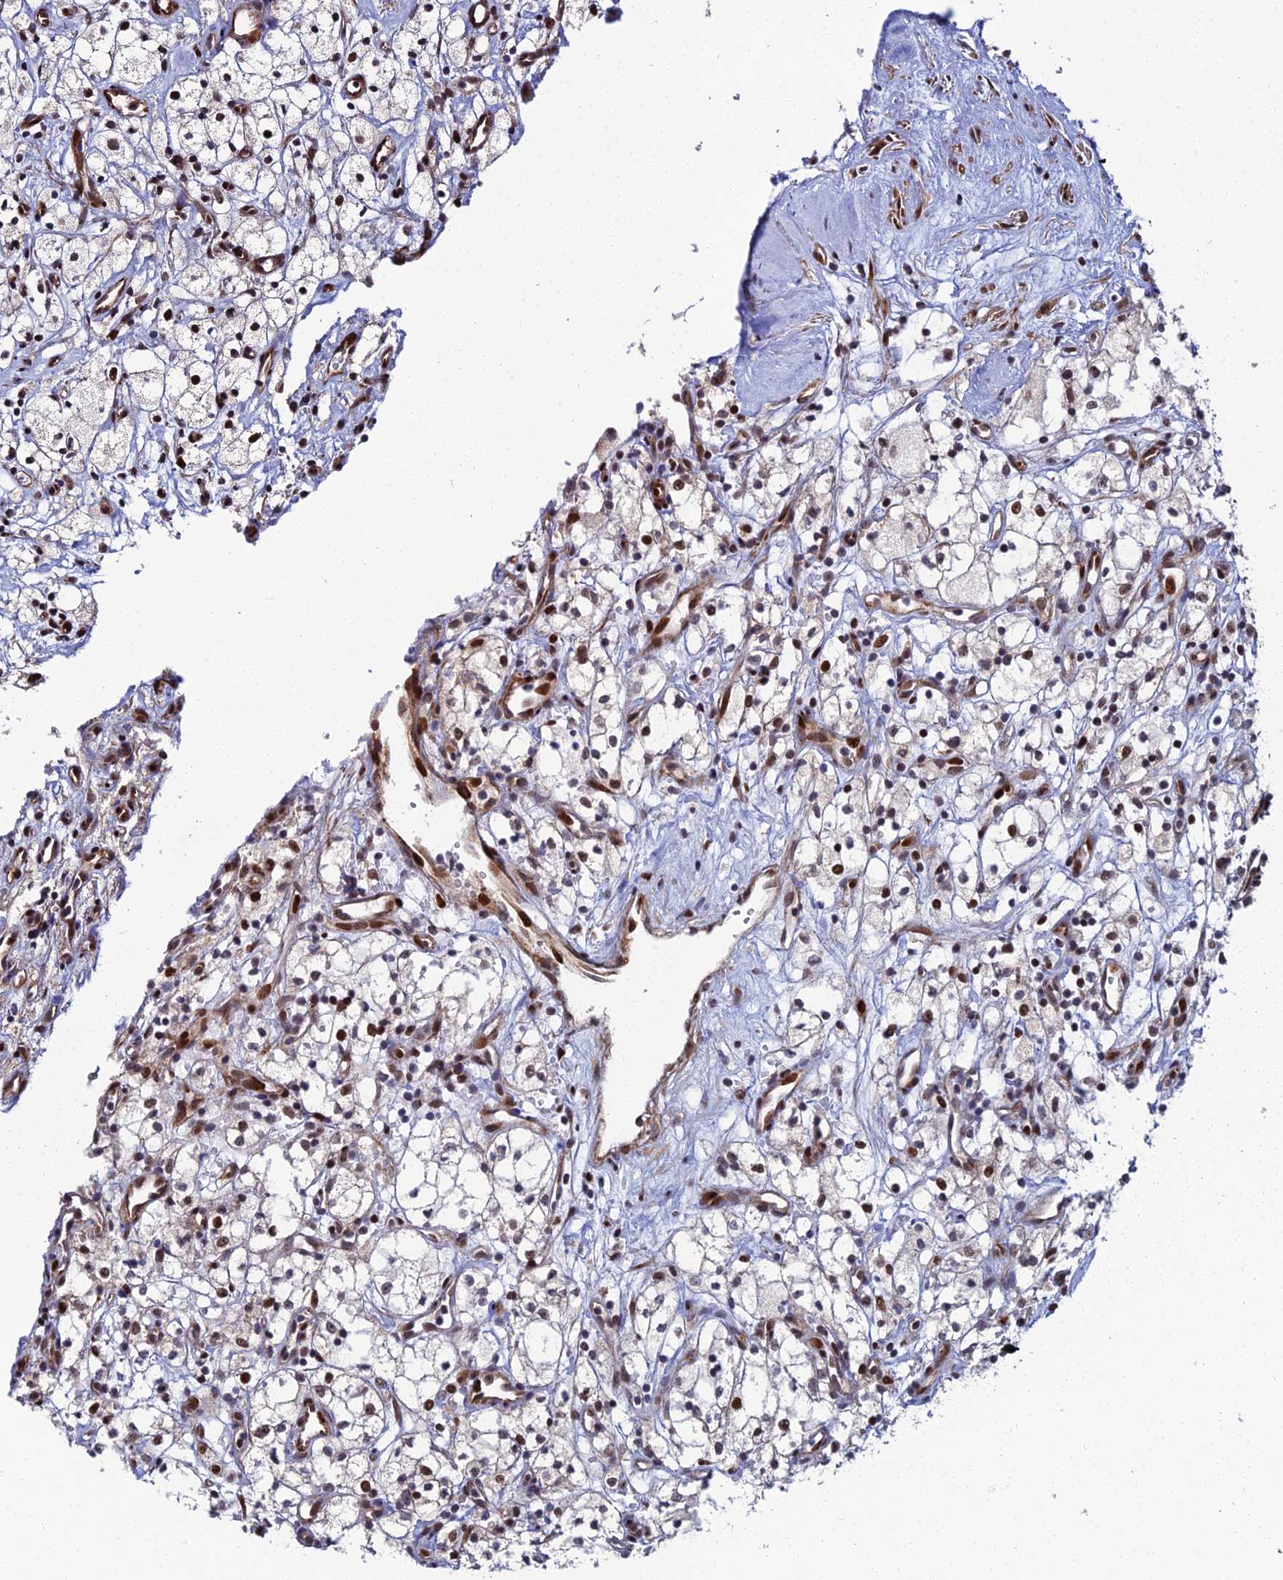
{"staining": {"intensity": "strong", "quantity": "25%-75%", "location": "nuclear"}, "tissue": "renal cancer", "cell_type": "Tumor cells", "image_type": "cancer", "snomed": [{"axis": "morphology", "description": "Adenocarcinoma, NOS"}, {"axis": "topography", "description": "Kidney"}], "caption": "IHC micrograph of human renal adenocarcinoma stained for a protein (brown), which exhibits high levels of strong nuclear staining in about 25%-75% of tumor cells.", "gene": "ZNF668", "patient": {"sex": "male", "age": 59}}